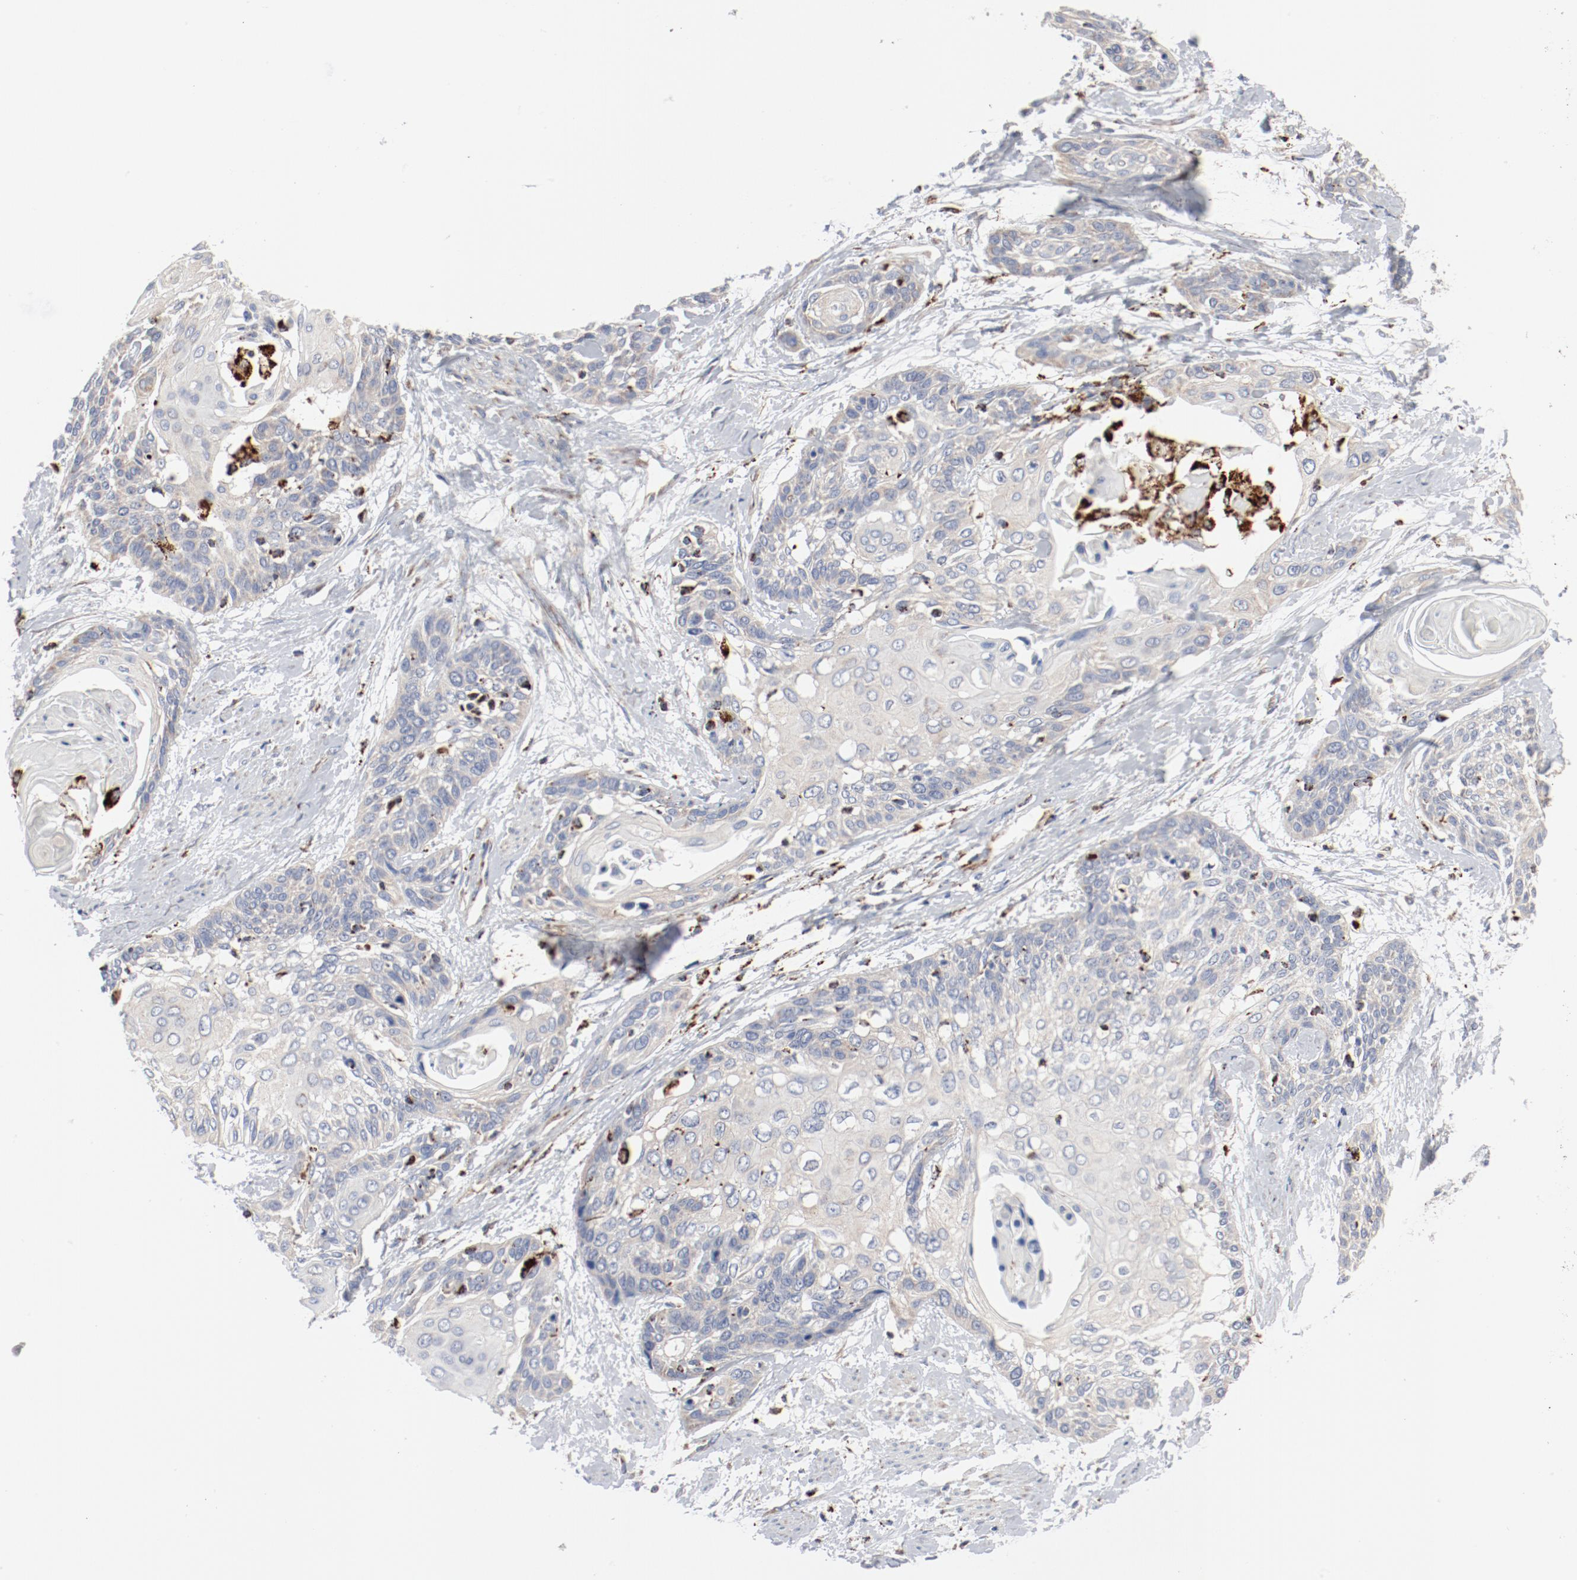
{"staining": {"intensity": "weak", "quantity": "<25%", "location": "cytoplasmic/membranous"}, "tissue": "cervical cancer", "cell_type": "Tumor cells", "image_type": "cancer", "snomed": [{"axis": "morphology", "description": "Squamous cell carcinoma, NOS"}, {"axis": "topography", "description": "Cervix"}], "caption": "Cervical cancer (squamous cell carcinoma) was stained to show a protein in brown. There is no significant staining in tumor cells.", "gene": "SETD3", "patient": {"sex": "female", "age": 57}}